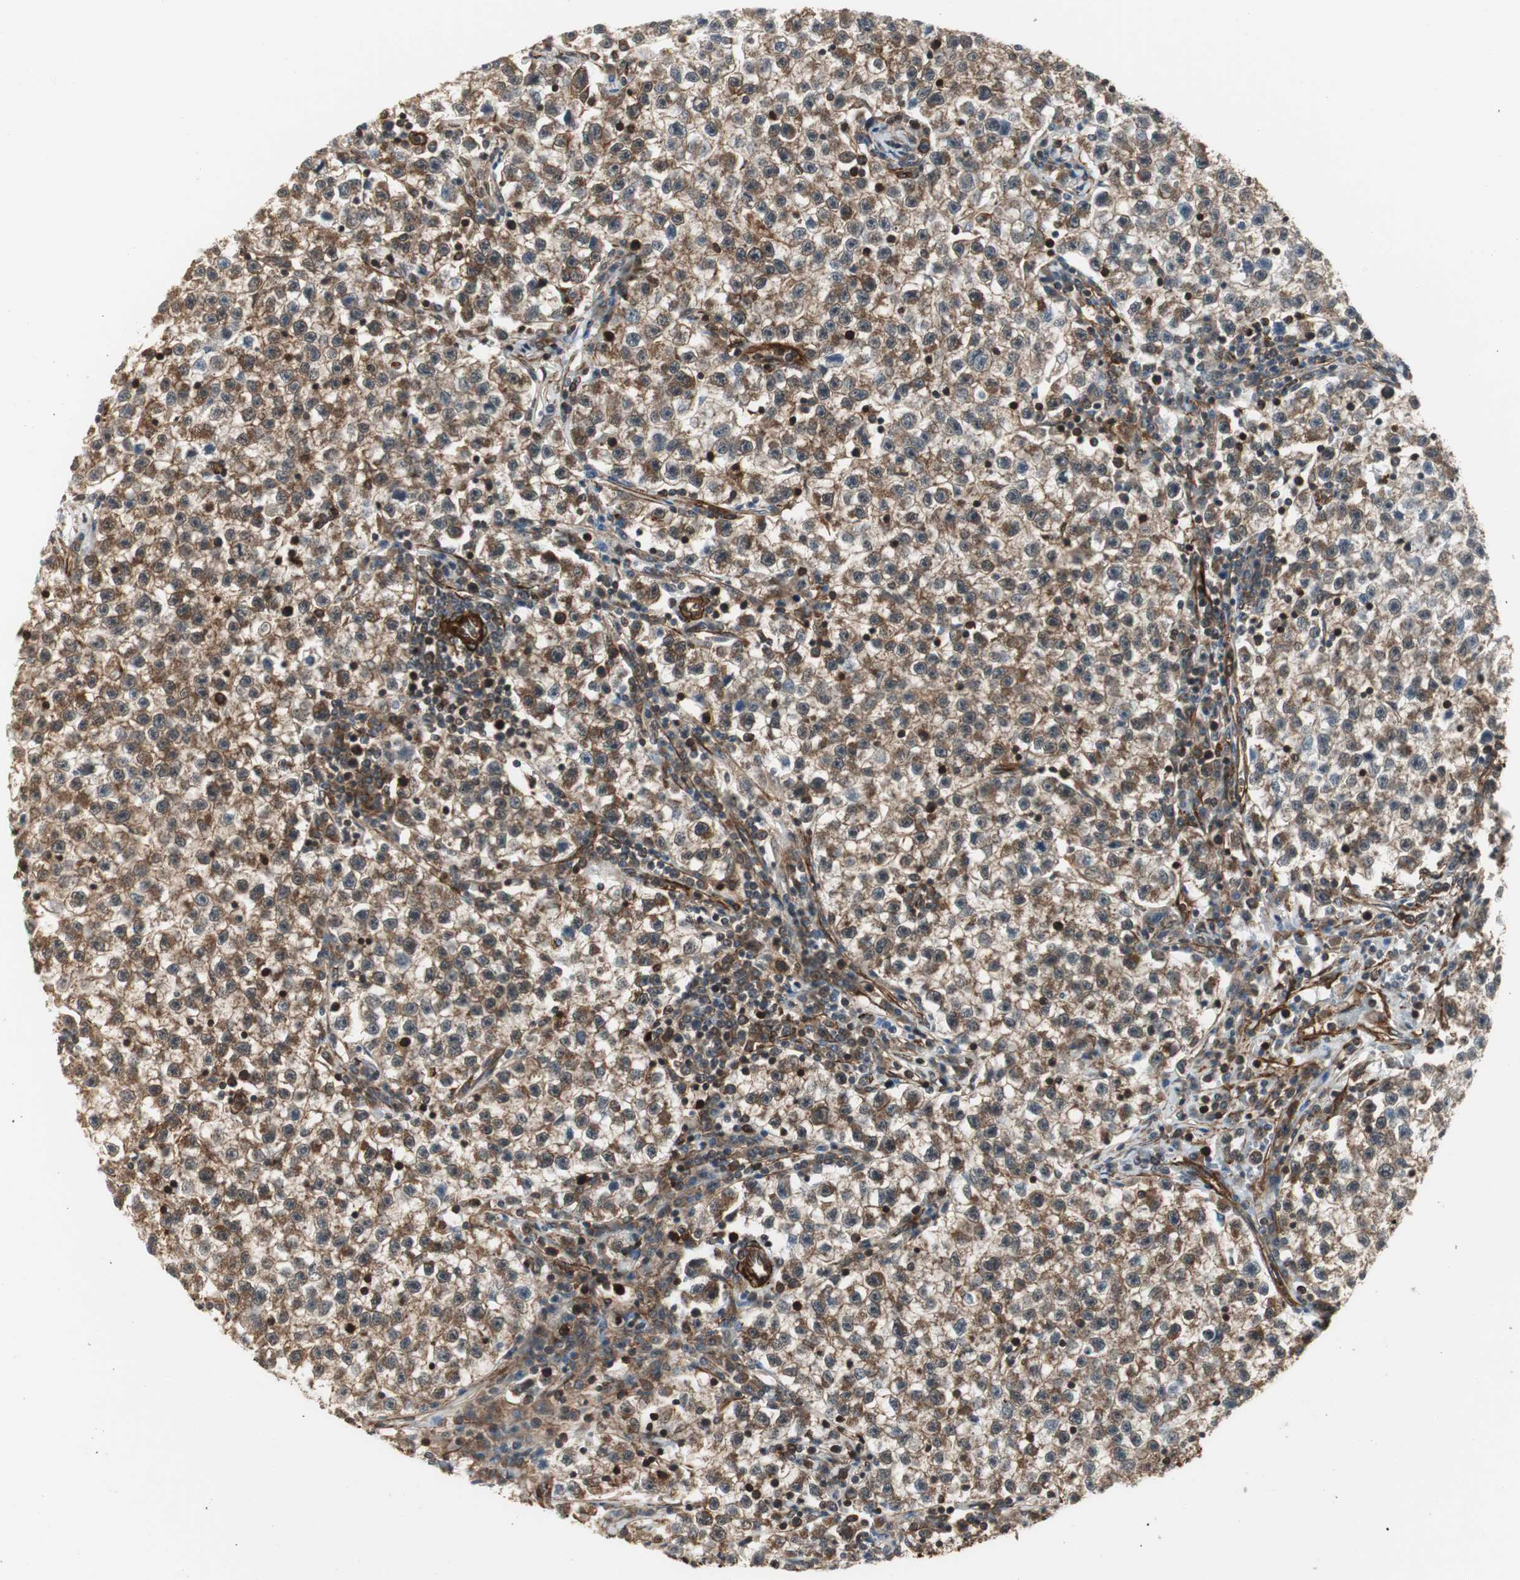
{"staining": {"intensity": "moderate", "quantity": ">75%", "location": "cytoplasmic/membranous"}, "tissue": "testis cancer", "cell_type": "Tumor cells", "image_type": "cancer", "snomed": [{"axis": "morphology", "description": "Seminoma, NOS"}, {"axis": "topography", "description": "Testis"}], "caption": "Immunohistochemistry (IHC) staining of testis seminoma, which displays medium levels of moderate cytoplasmic/membranous staining in approximately >75% of tumor cells indicating moderate cytoplasmic/membranous protein positivity. The staining was performed using DAB (3,3'-diaminobenzidine) (brown) for protein detection and nuclei were counterstained in hematoxylin (blue).", "gene": "PTPN11", "patient": {"sex": "male", "age": 22}}